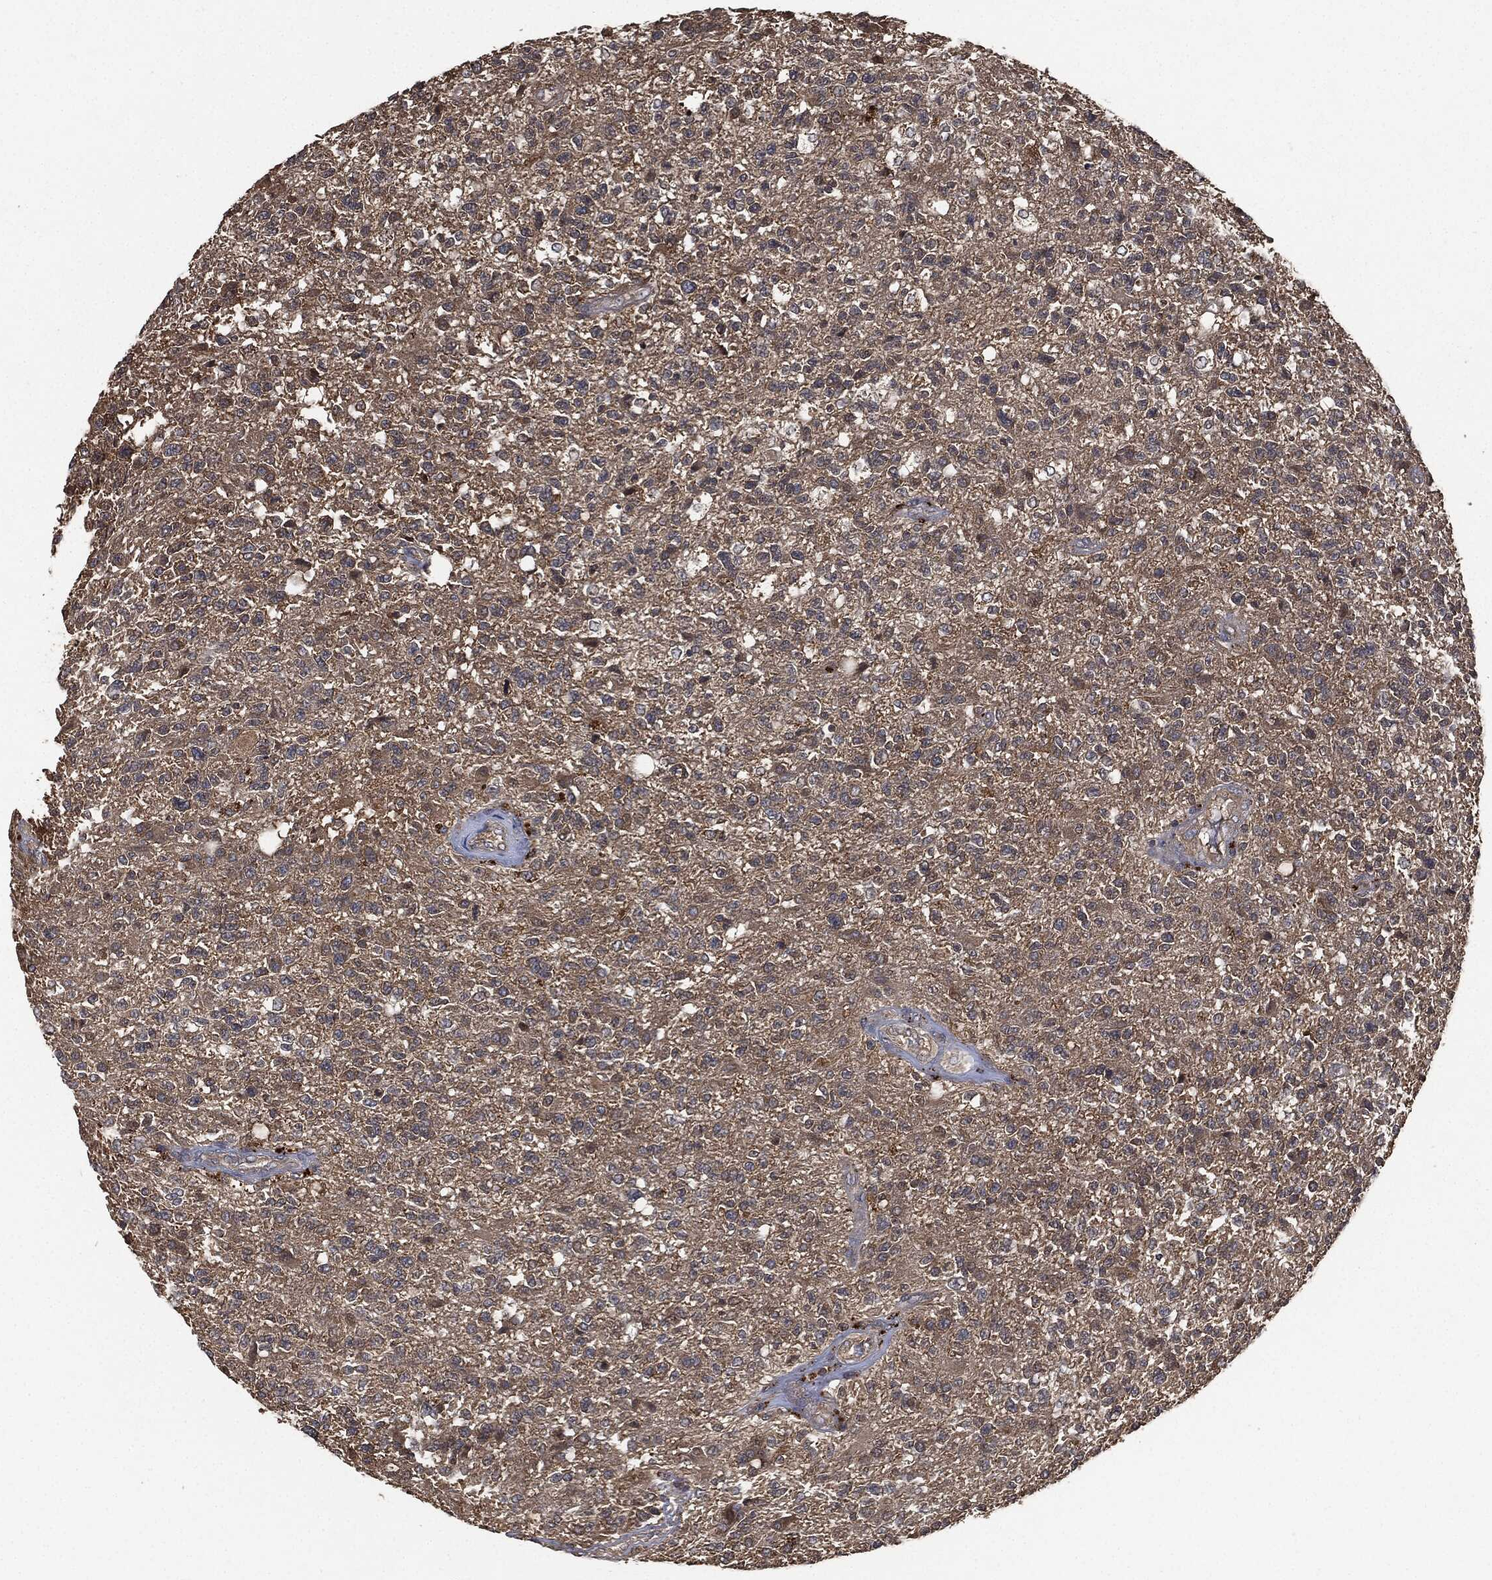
{"staining": {"intensity": "weak", "quantity": "25%-75%", "location": "cytoplasmic/membranous"}, "tissue": "glioma", "cell_type": "Tumor cells", "image_type": "cancer", "snomed": [{"axis": "morphology", "description": "Glioma, malignant, High grade"}, {"axis": "topography", "description": "Brain"}], "caption": "Immunohistochemistry (IHC) image of neoplastic tissue: human glioma stained using immunohistochemistry (IHC) displays low levels of weak protein expression localized specifically in the cytoplasmic/membranous of tumor cells, appearing as a cytoplasmic/membranous brown color.", "gene": "BRAF", "patient": {"sex": "male", "age": 56}}